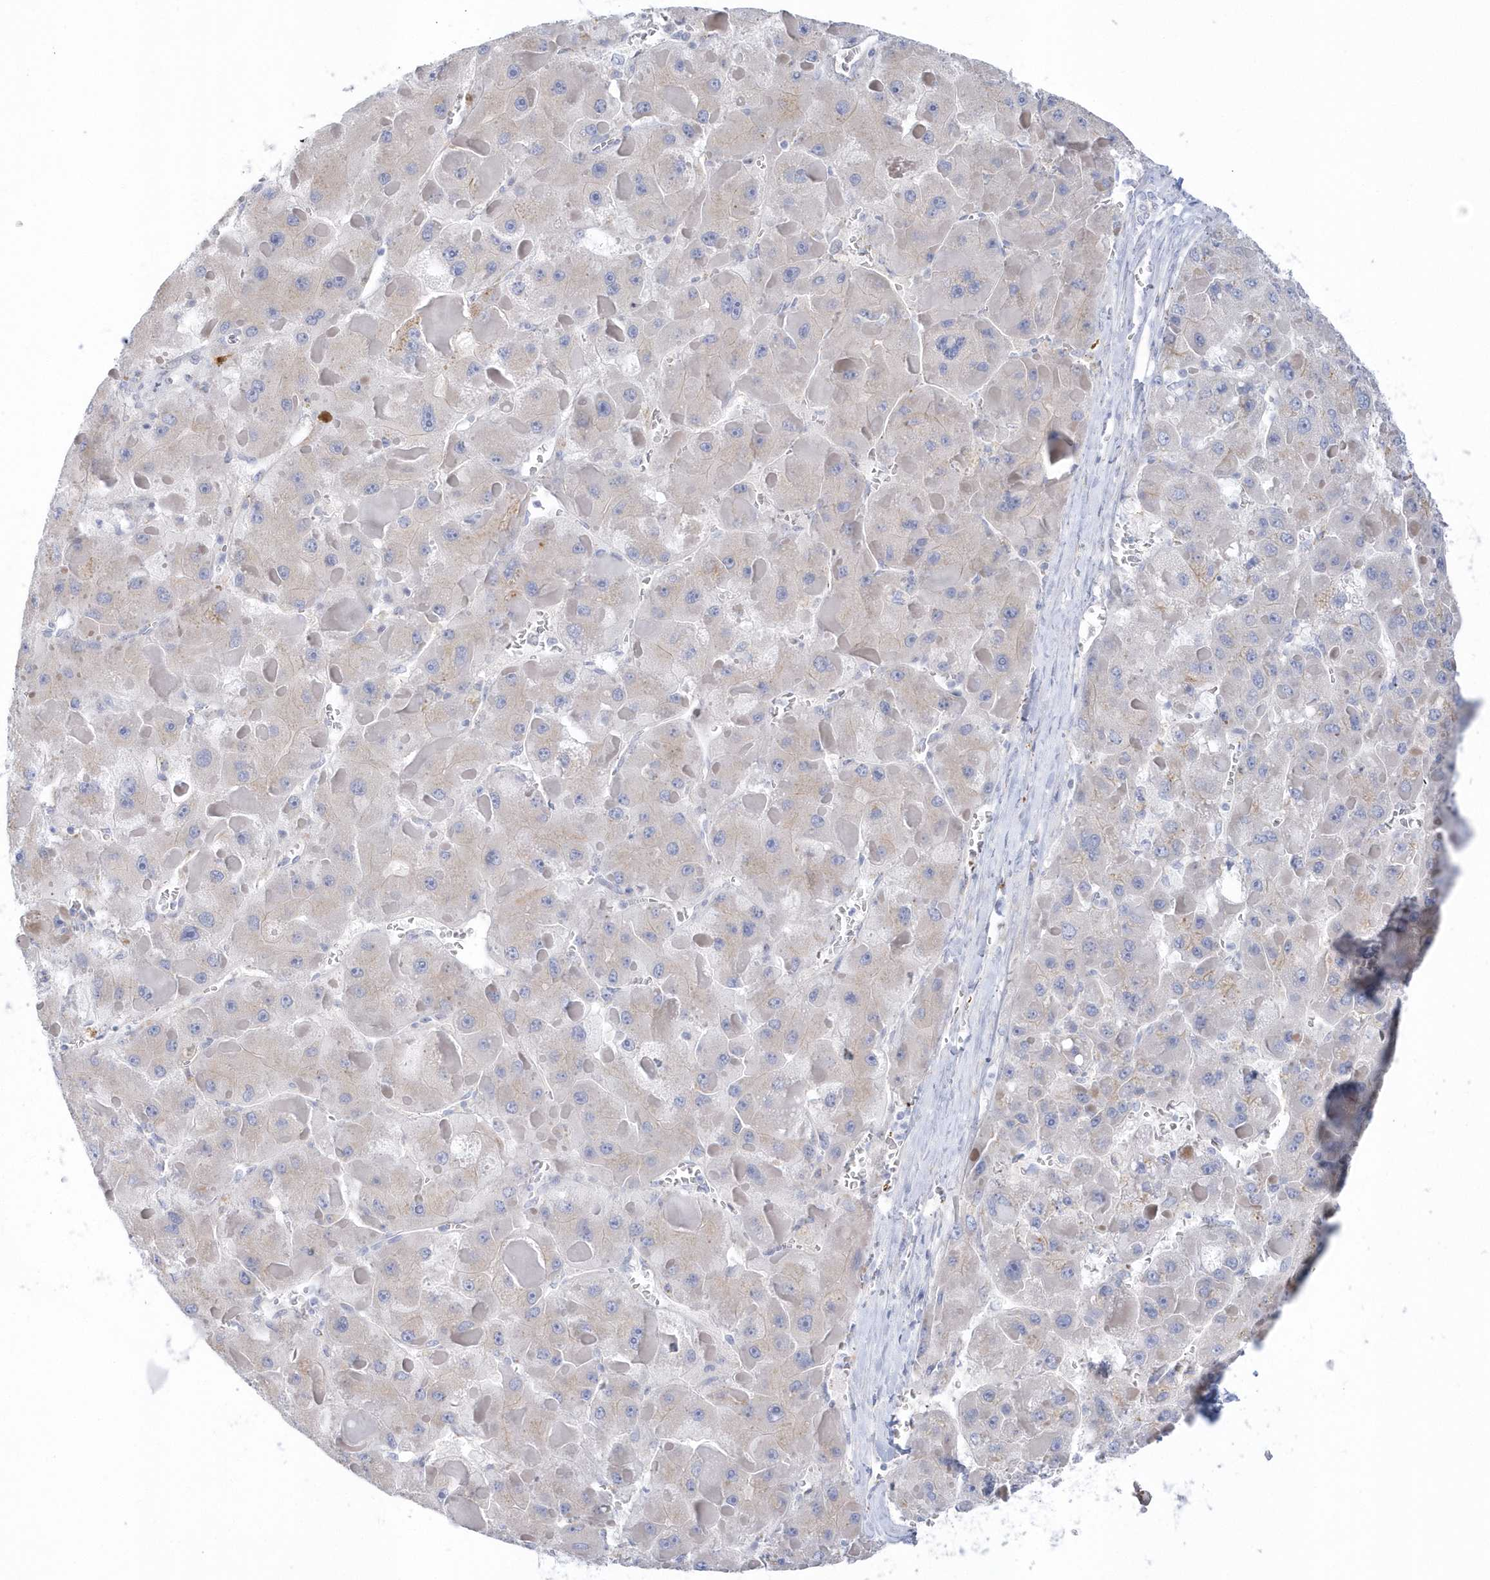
{"staining": {"intensity": "weak", "quantity": "<25%", "location": "cytoplasmic/membranous"}, "tissue": "liver cancer", "cell_type": "Tumor cells", "image_type": "cancer", "snomed": [{"axis": "morphology", "description": "Carcinoma, Hepatocellular, NOS"}, {"axis": "topography", "description": "Liver"}], "caption": "Immunohistochemical staining of hepatocellular carcinoma (liver) displays no significant expression in tumor cells. (DAB immunohistochemistry (IHC), high magnification).", "gene": "SEMA3D", "patient": {"sex": "female", "age": 73}}